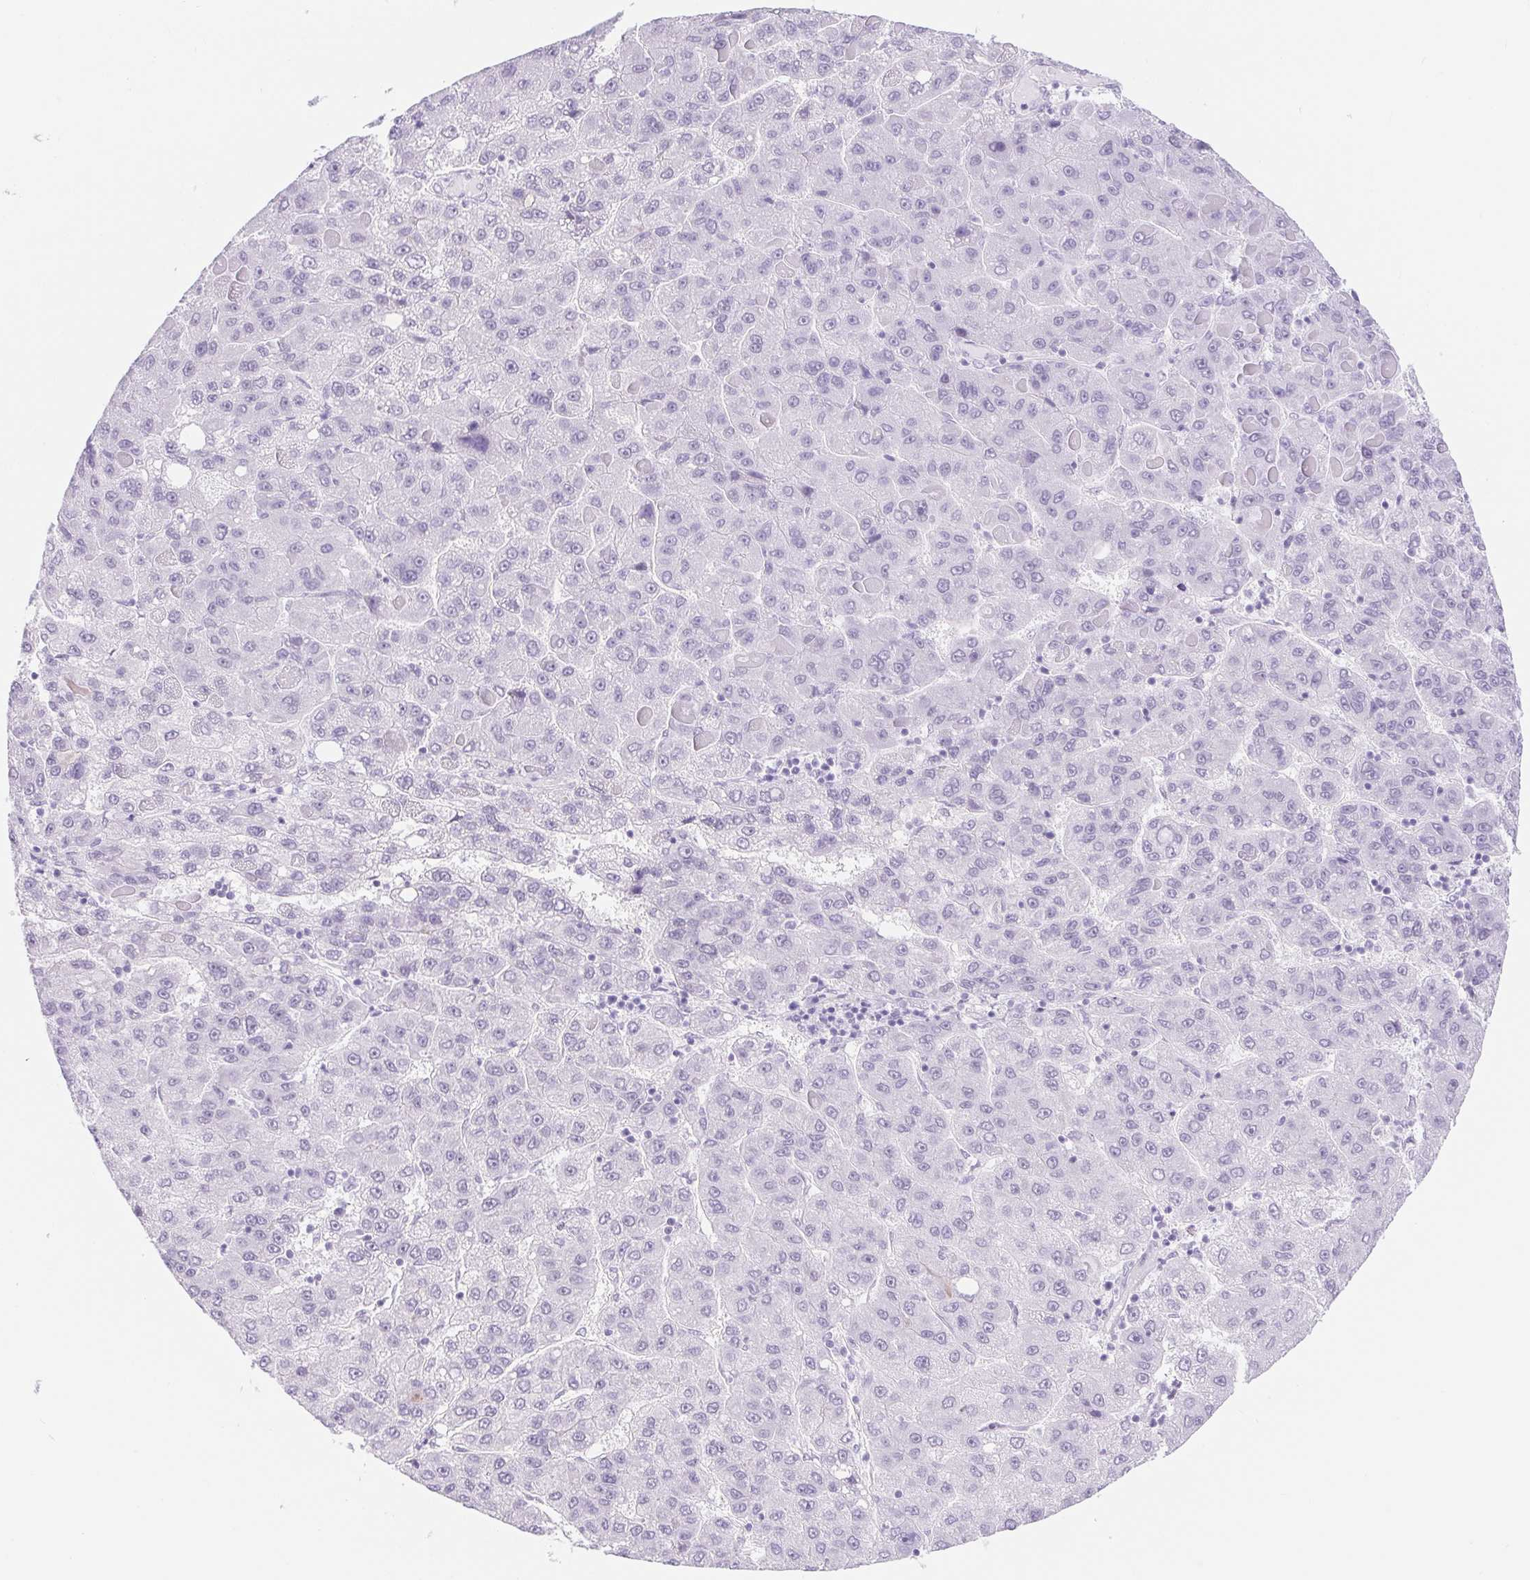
{"staining": {"intensity": "negative", "quantity": "none", "location": "none"}, "tissue": "liver cancer", "cell_type": "Tumor cells", "image_type": "cancer", "snomed": [{"axis": "morphology", "description": "Carcinoma, Hepatocellular, NOS"}, {"axis": "topography", "description": "Liver"}], "caption": "Tumor cells are negative for brown protein staining in liver cancer (hepatocellular carcinoma).", "gene": "CAND1", "patient": {"sex": "female", "age": 82}}